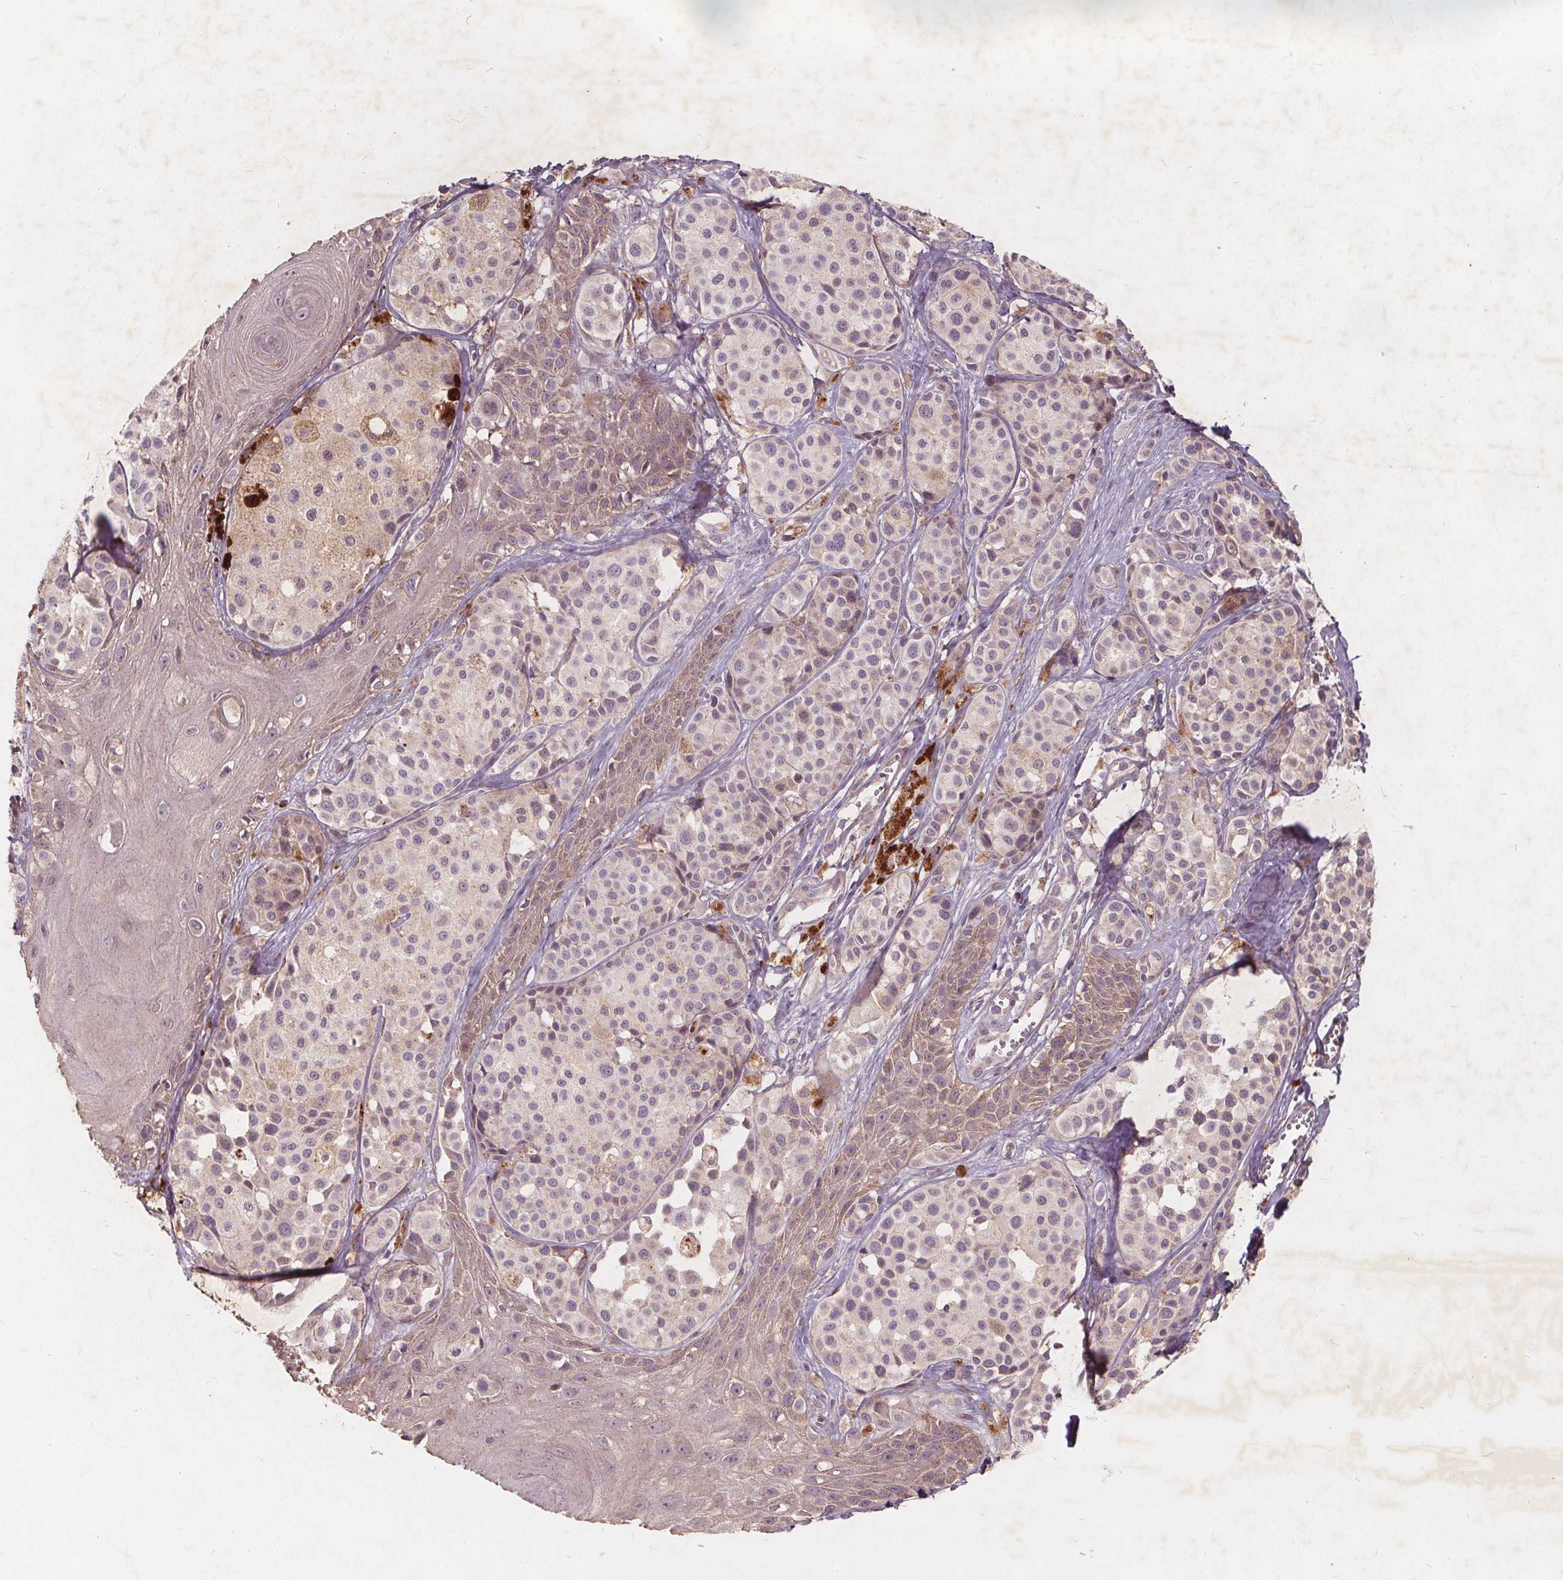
{"staining": {"intensity": "negative", "quantity": "none", "location": "none"}, "tissue": "melanoma", "cell_type": "Tumor cells", "image_type": "cancer", "snomed": [{"axis": "morphology", "description": "Malignant melanoma, NOS"}, {"axis": "topography", "description": "Skin"}], "caption": "Histopathology image shows no significant protein expression in tumor cells of melanoma.", "gene": "CSNK1G2", "patient": {"sex": "male", "age": 77}}